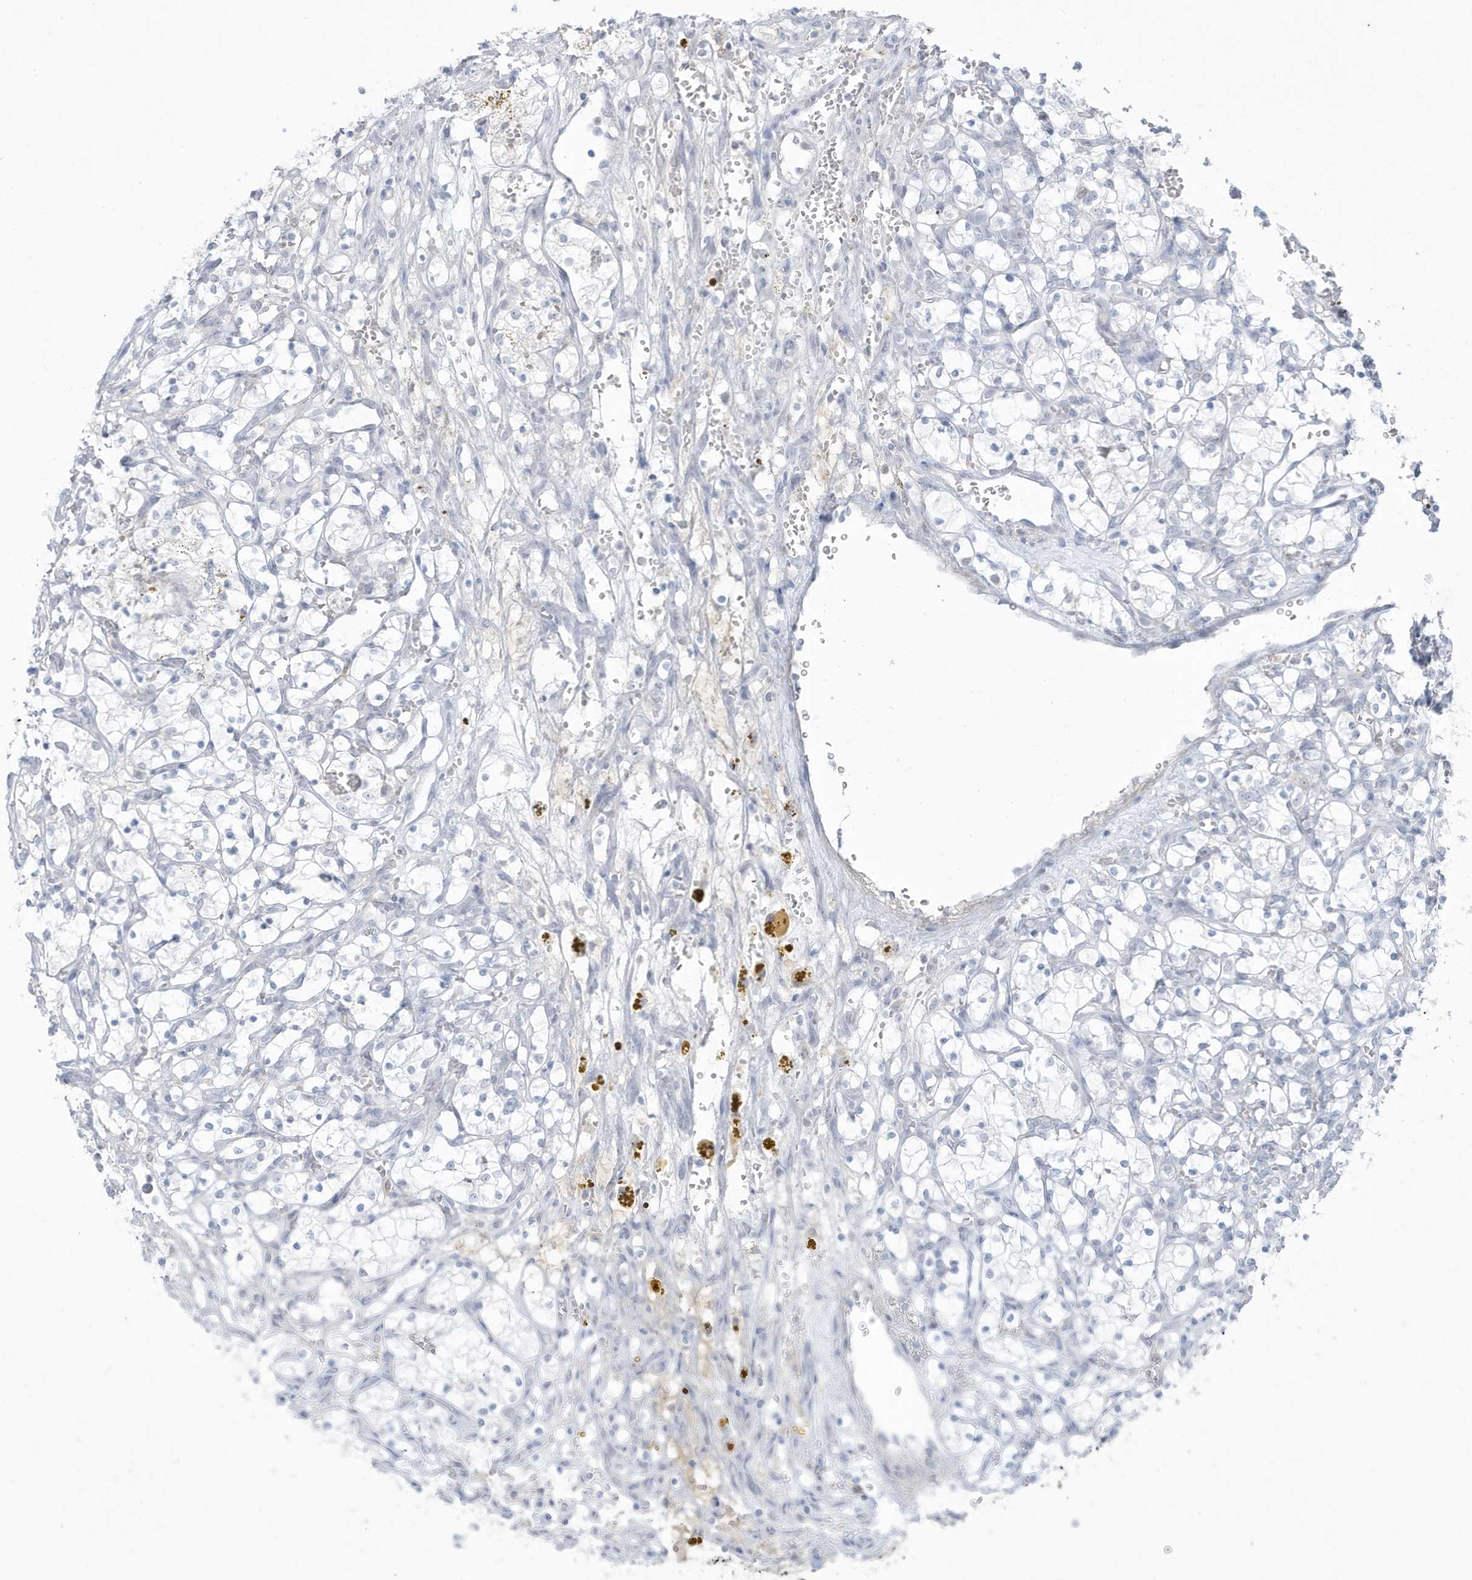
{"staining": {"intensity": "negative", "quantity": "none", "location": "none"}, "tissue": "renal cancer", "cell_type": "Tumor cells", "image_type": "cancer", "snomed": [{"axis": "morphology", "description": "Adenocarcinoma, NOS"}, {"axis": "topography", "description": "Kidney"}], "caption": "Immunohistochemical staining of human renal adenocarcinoma shows no significant expression in tumor cells.", "gene": "HERC6", "patient": {"sex": "female", "age": 69}}